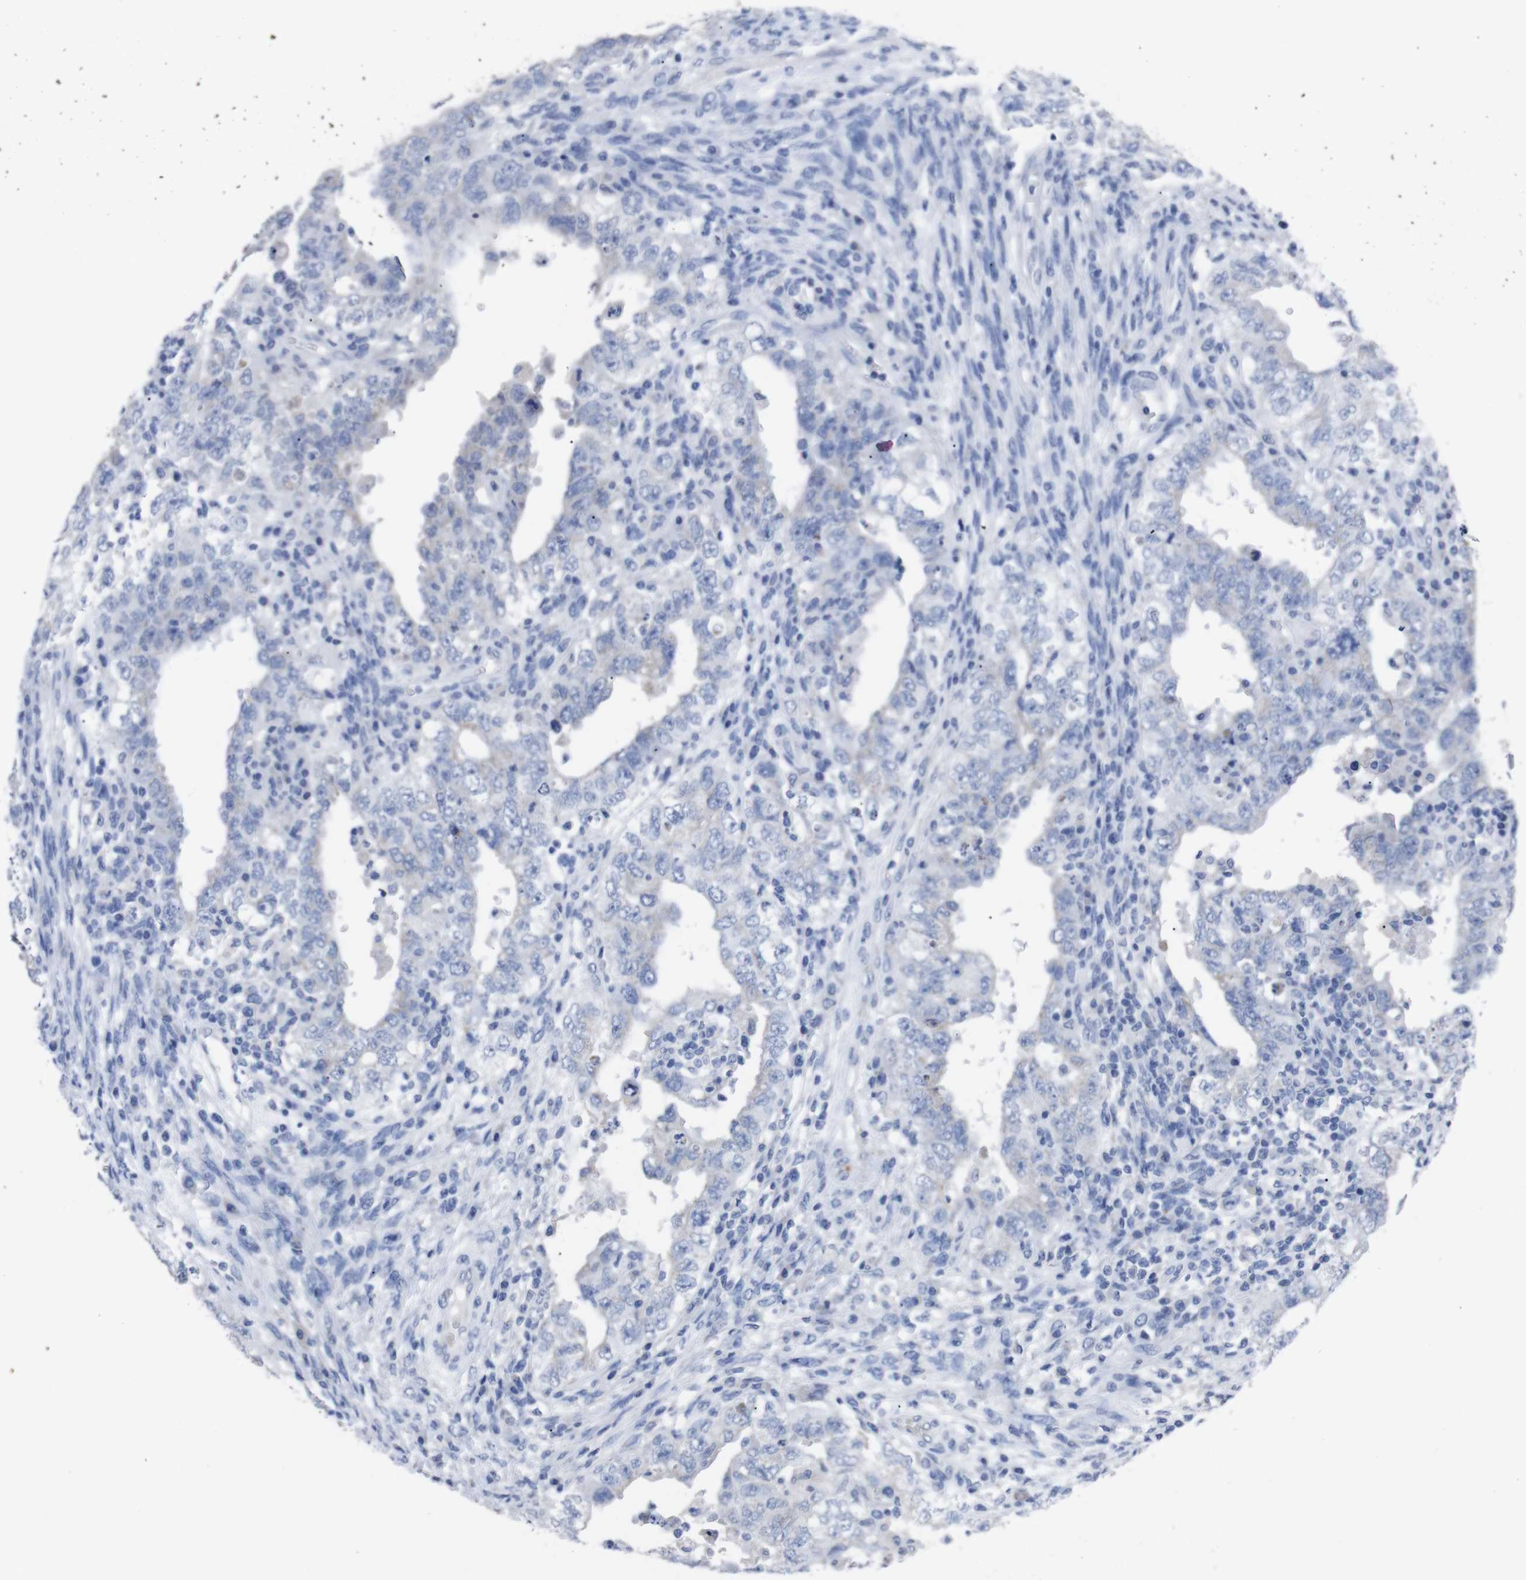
{"staining": {"intensity": "negative", "quantity": "none", "location": "none"}, "tissue": "testis cancer", "cell_type": "Tumor cells", "image_type": "cancer", "snomed": [{"axis": "morphology", "description": "Carcinoma, Embryonal, NOS"}, {"axis": "topography", "description": "Testis"}], "caption": "The image demonstrates no staining of tumor cells in testis embryonal carcinoma.", "gene": "GJB2", "patient": {"sex": "male", "age": 26}}